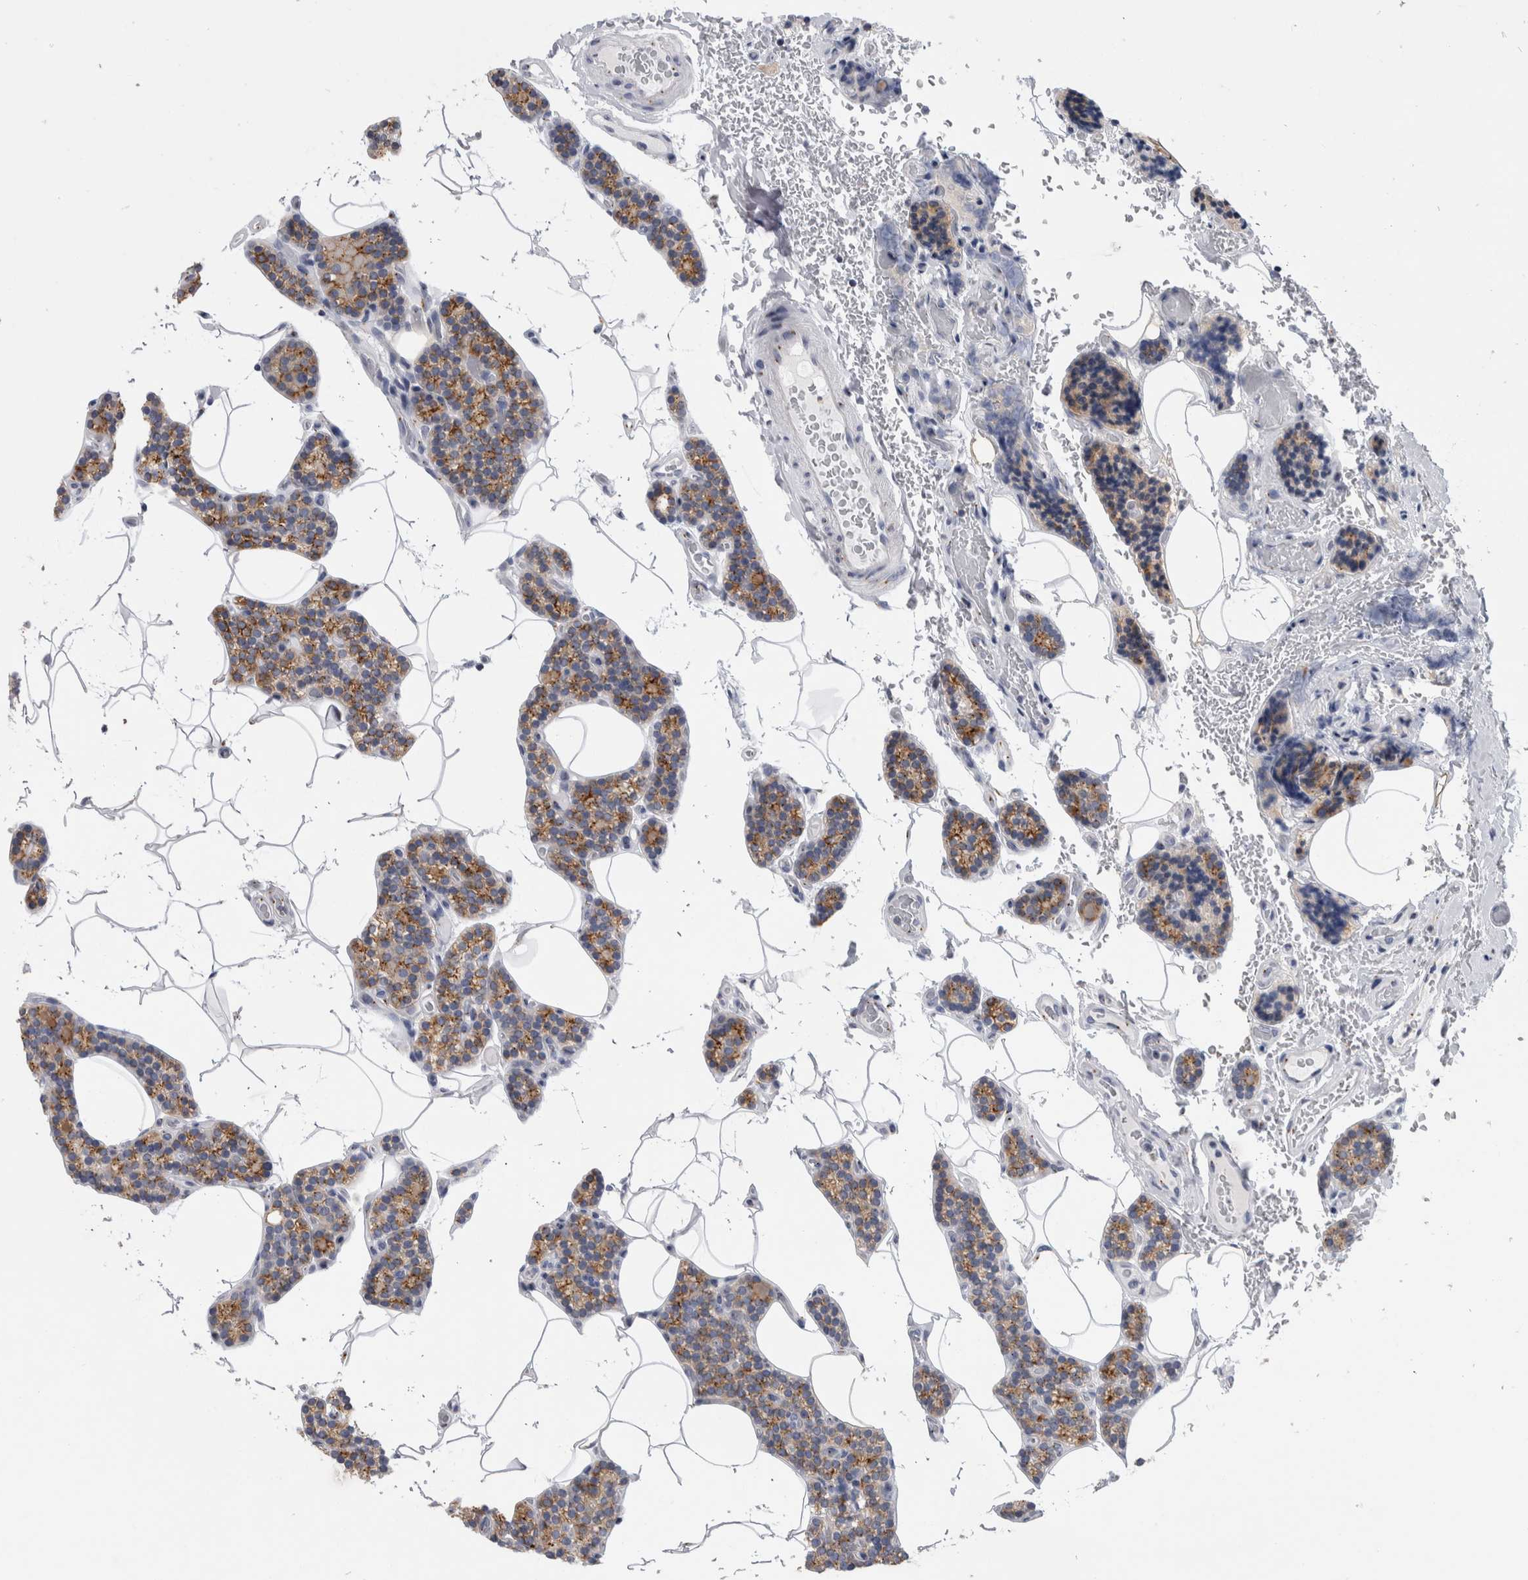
{"staining": {"intensity": "moderate", "quantity": "25%-75%", "location": "cytoplasmic/membranous"}, "tissue": "parathyroid gland", "cell_type": "Glandular cells", "image_type": "normal", "snomed": [{"axis": "morphology", "description": "Normal tissue, NOS"}, {"axis": "topography", "description": "Parathyroid gland"}], "caption": "Immunohistochemistry (DAB) staining of benign parathyroid gland reveals moderate cytoplasmic/membranous protein expression in about 25%-75% of glandular cells.", "gene": "AKAP9", "patient": {"sex": "male", "age": 52}}